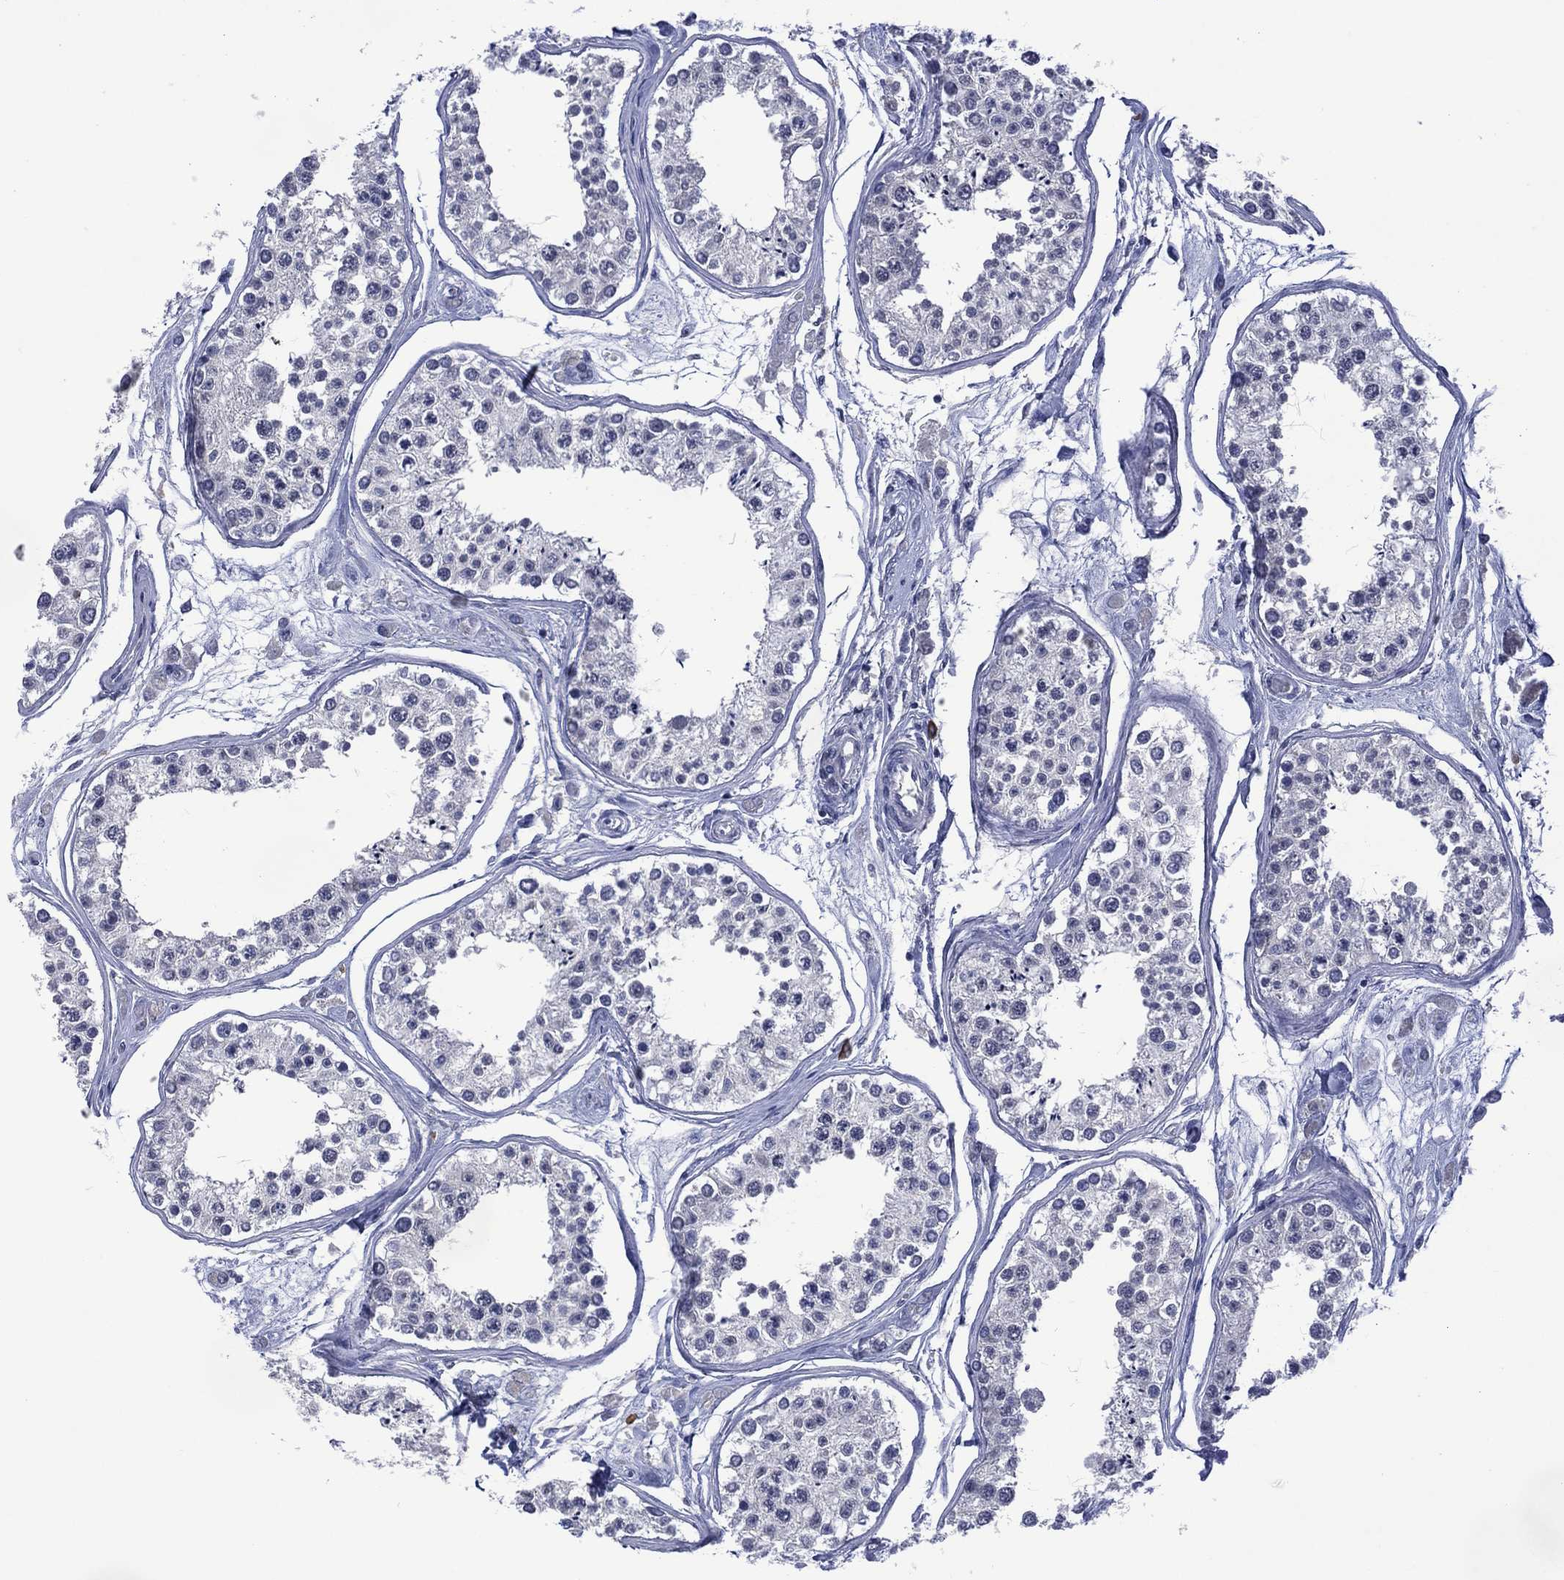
{"staining": {"intensity": "negative", "quantity": "none", "location": "none"}, "tissue": "testis", "cell_type": "Cells in seminiferous ducts", "image_type": "normal", "snomed": [{"axis": "morphology", "description": "Normal tissue, NOS"}, {"axis": "topography", "description": "Testis"}], "caption": "The immunohistochemistry (IHC) micrograph has no significant positivity in cells in seminiferous ducts of testis. (Stains: DAB IHC with hematoxylin counter stain, Microscopy: brightfield microscopy at high magnification).", "gene": "ASB10", "patient": {"sex": "male", "age": 25}}